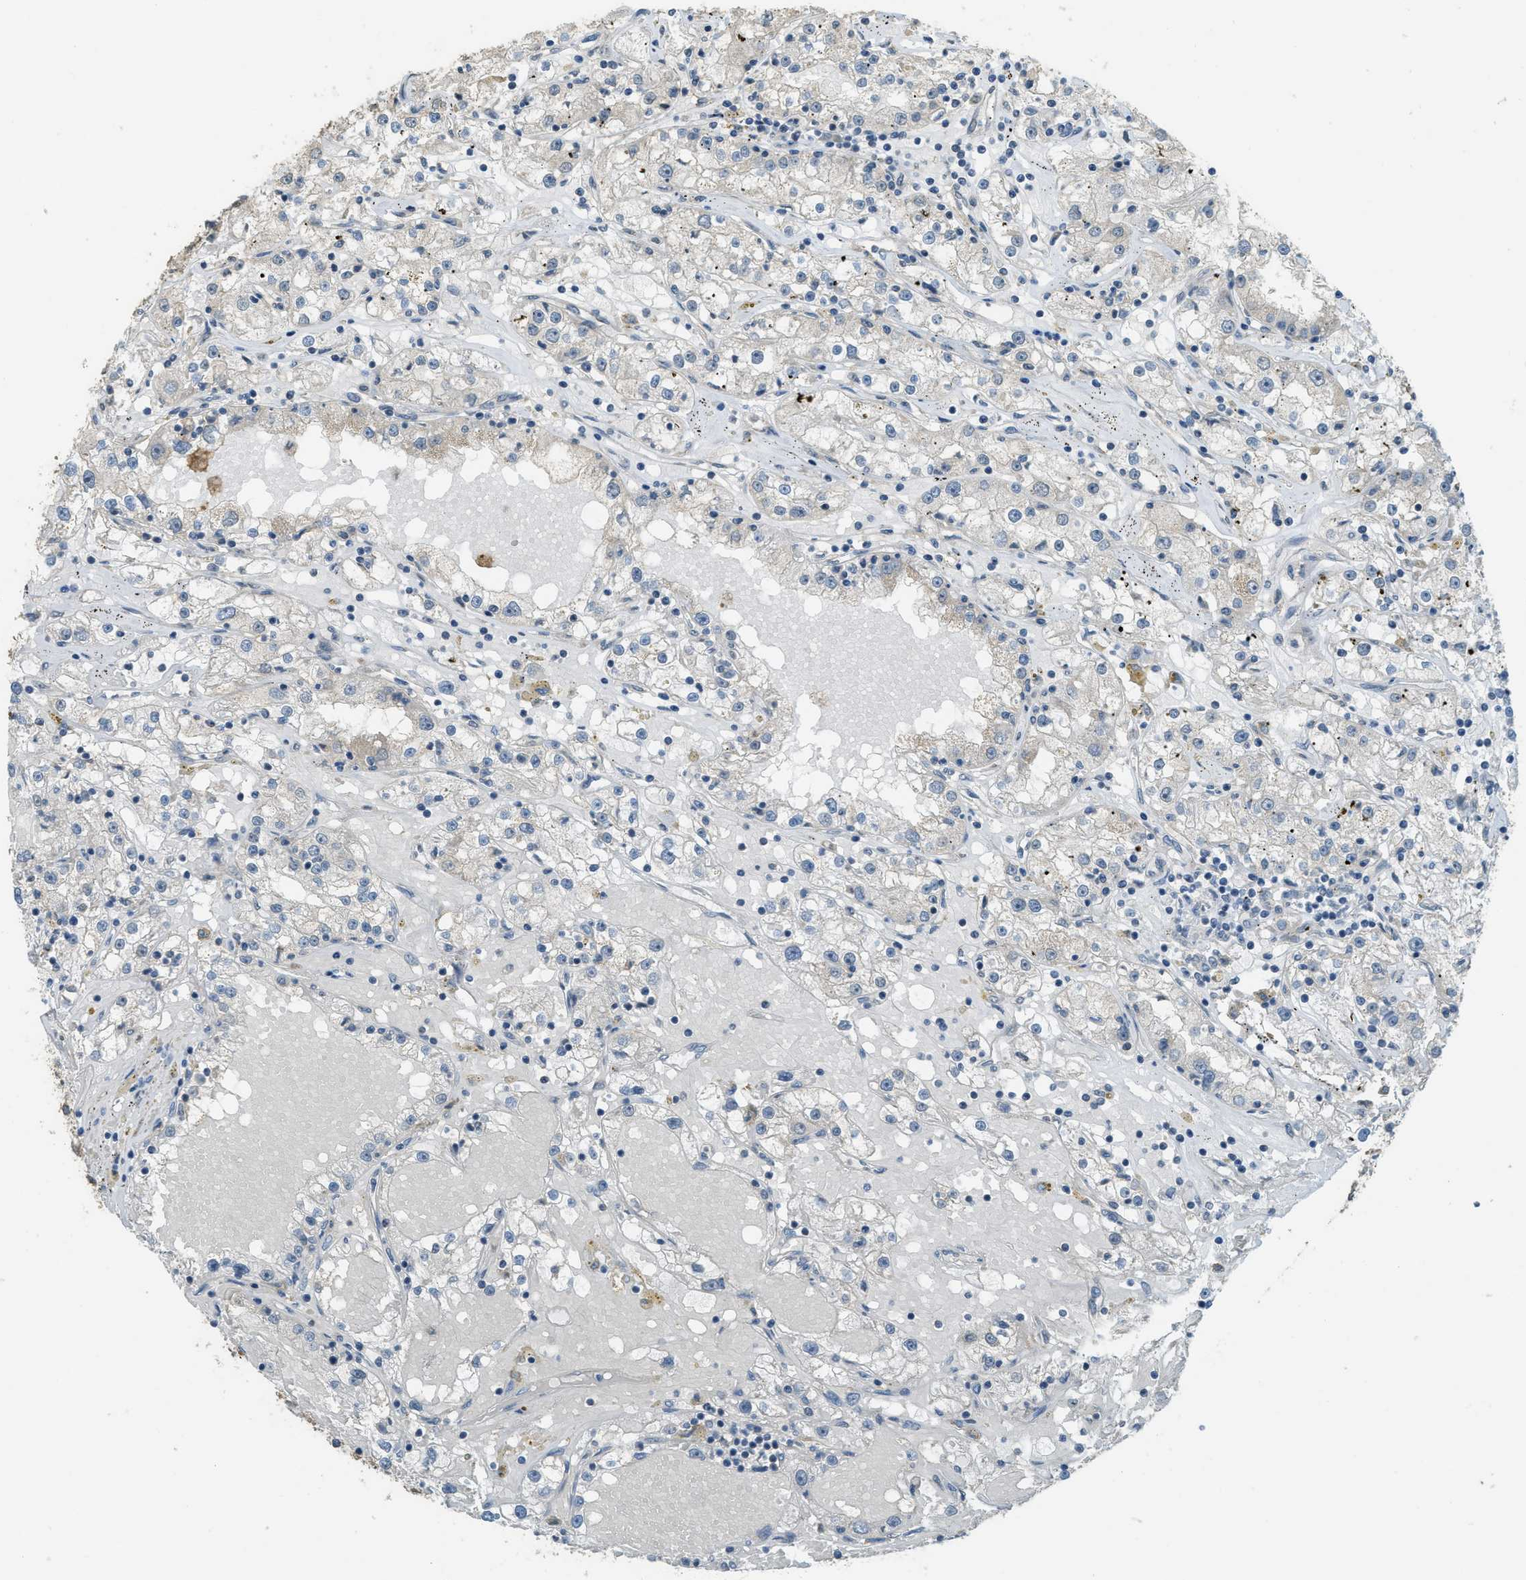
{"staining": {"intensity": "negative", "quantity": "none", "location": "none"}, "tissue": "renal cancer", "cell_type": "Tumor cells", "image_type": "cancer", "snomed": [{"axis": "morphology", "description": "Adenocarcinoma, NOS"}, {"axis": "topography", "description": "Kidney"}], "caption": "Renal adenocarcinoma stained for a protein using IHC reveals no staining tumor cells.", "gene": "IGF2BP2", "patient": {"sex": "male", "age": 56}}